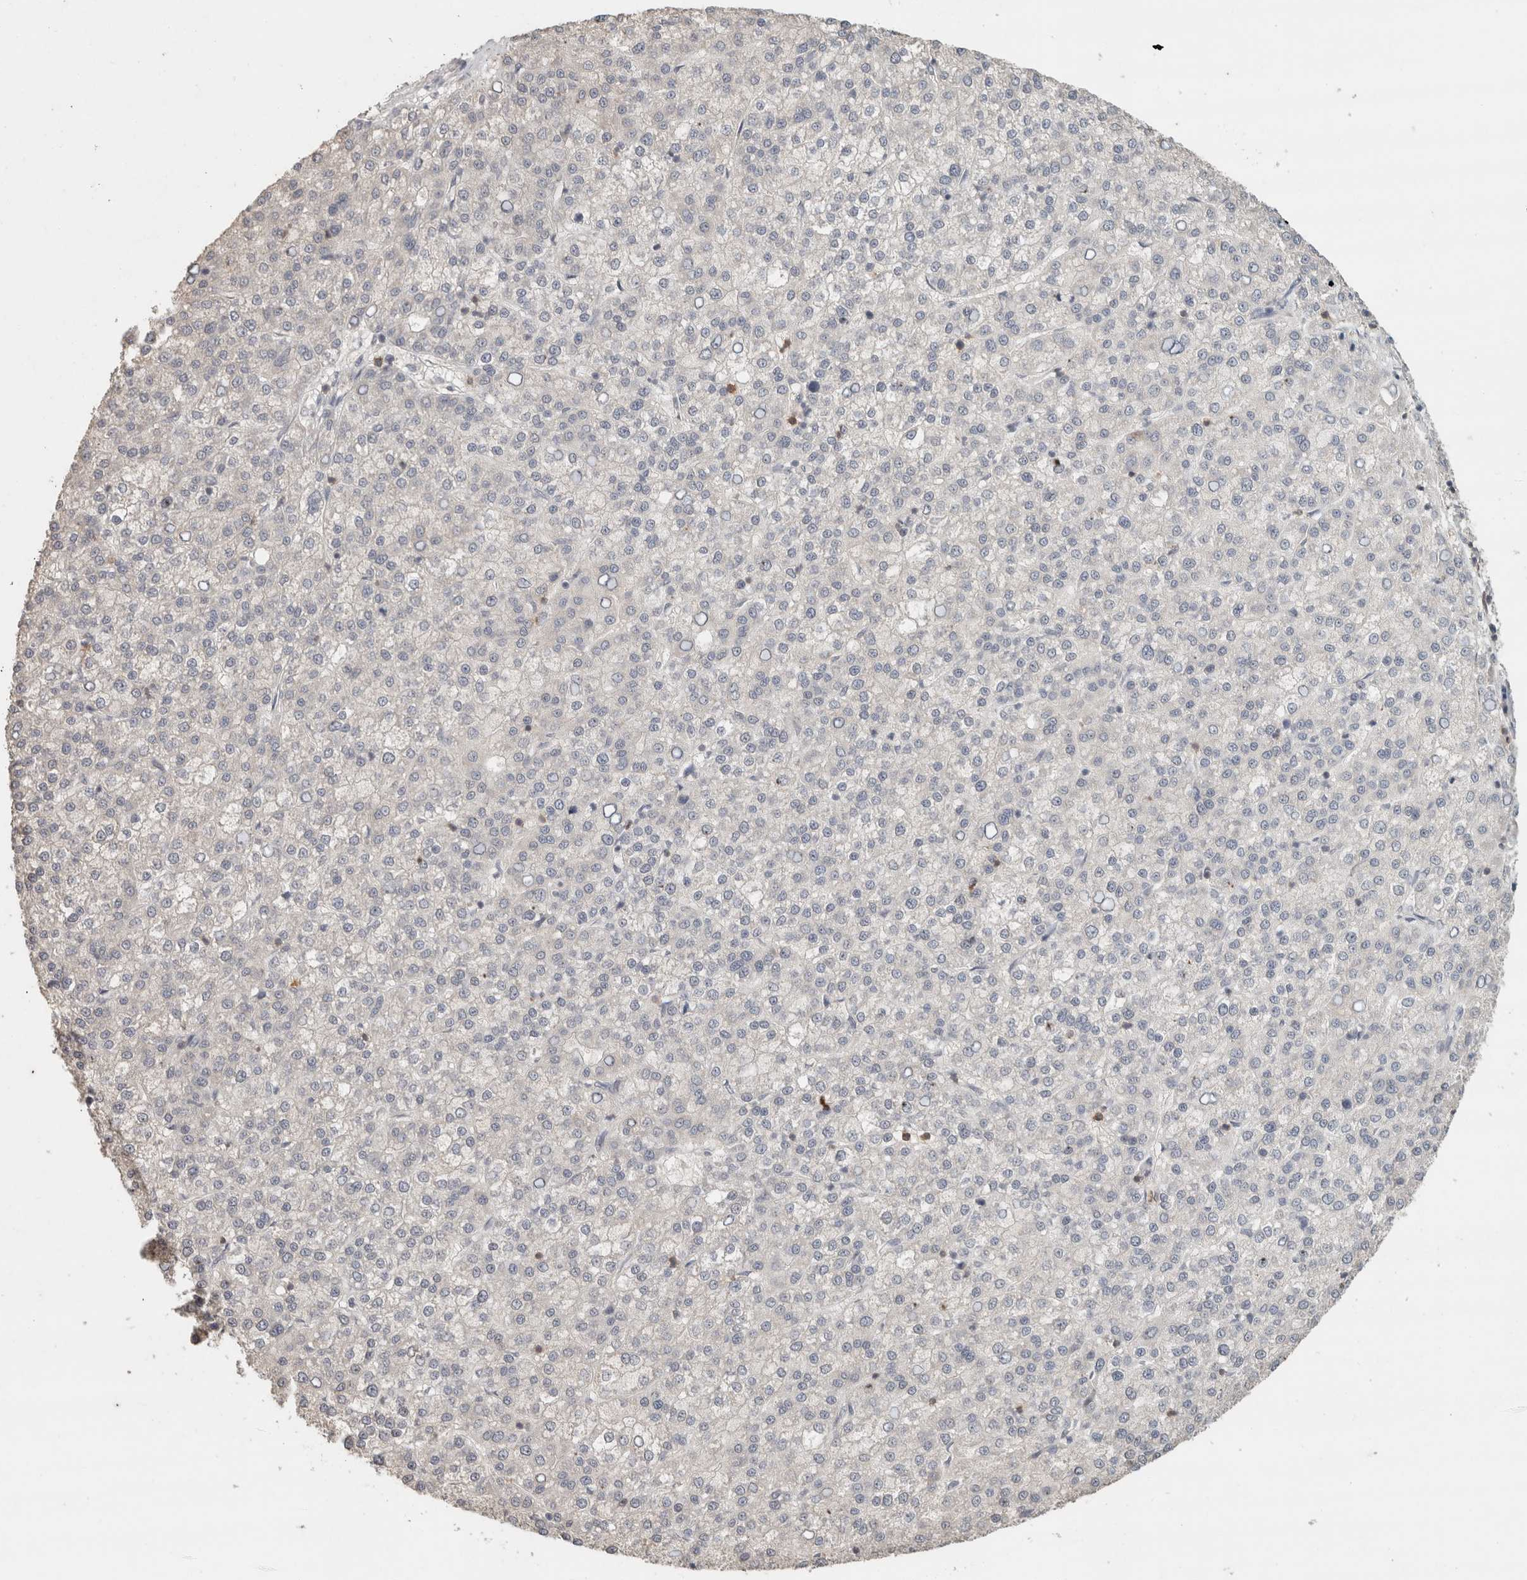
{"staining": {"intensity": "negative", "quantity": "none", "location": "none"}, "tissue": "liver cancer", "cell_type": "Tumor cells", "image_type": "cancer", "snomed": [{"axis": "morphology", "description": "Carcinoma, Hepatocellular, NOS"}, {"axis": "topography", "description": "Liver"}], "caption": "Histopathology image shows no protein expression in tumor cells of liver cancer tissue. (DAB immunohistochemistry (IHC) with hematoxylin counter stain).", "gene": "TRAT1", "patient": {"sex": "female", "age": 58}}